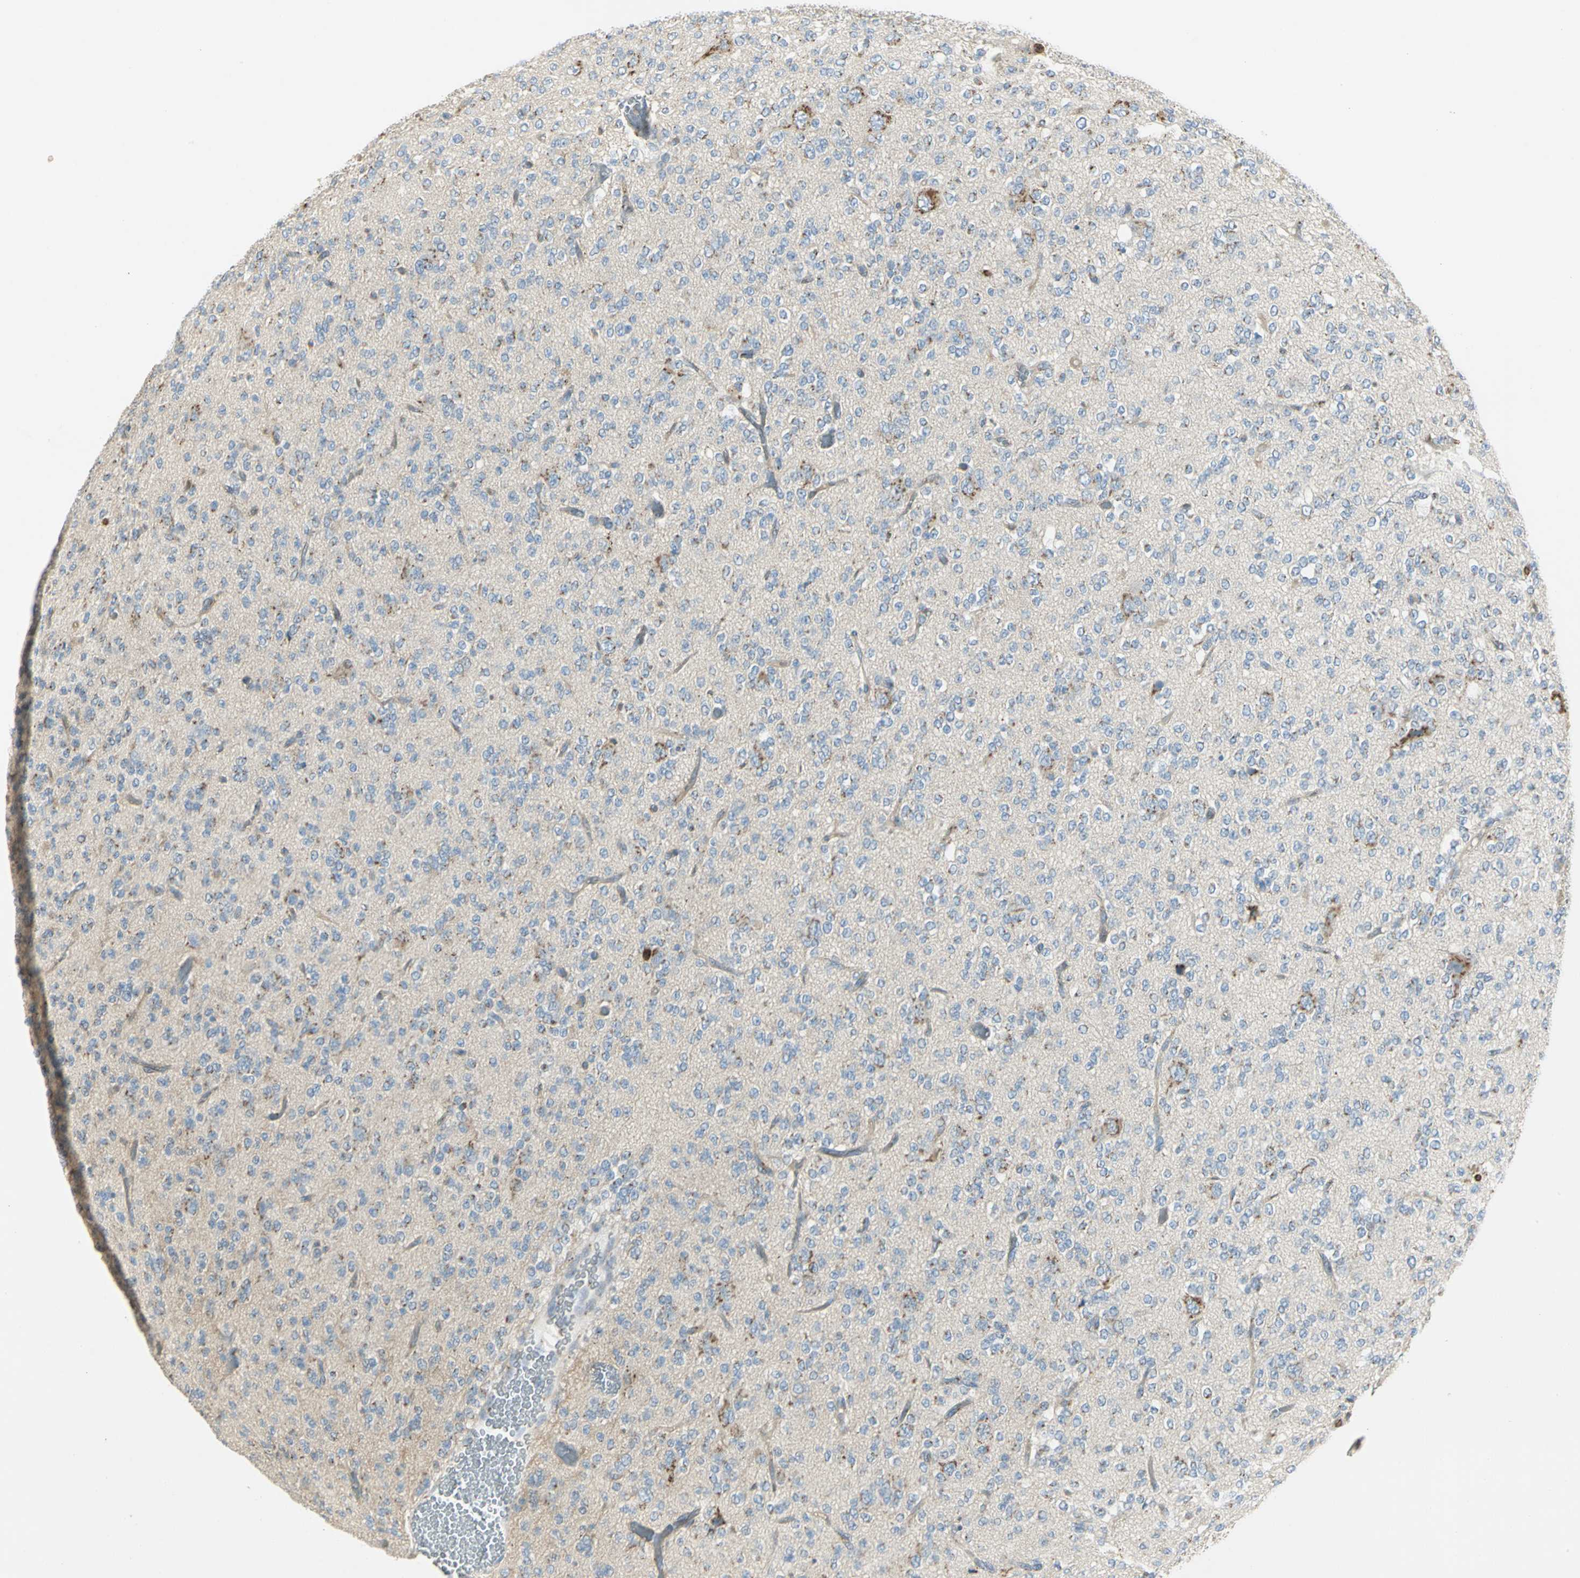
{"staining": {"intensity": "weak", "quantity": ">75%", "location": "cytoplasmic/membranous"}, "tissue": "glioma", "cell_type": "Tumor cells", "image_type": "cancer", "snomed": [{"axis": "morphology", "description": "Glioma, malignant, Low grade"}, {"axis": "topography", "description": "Brain"}], "caption": "Glioma stained with a brown dye displays weak cytoplasmic/membranous positive staining in about >75% of tumor cells.", "gene": "TM9SF2", "patient": {"sex": "male", "age": 38}}